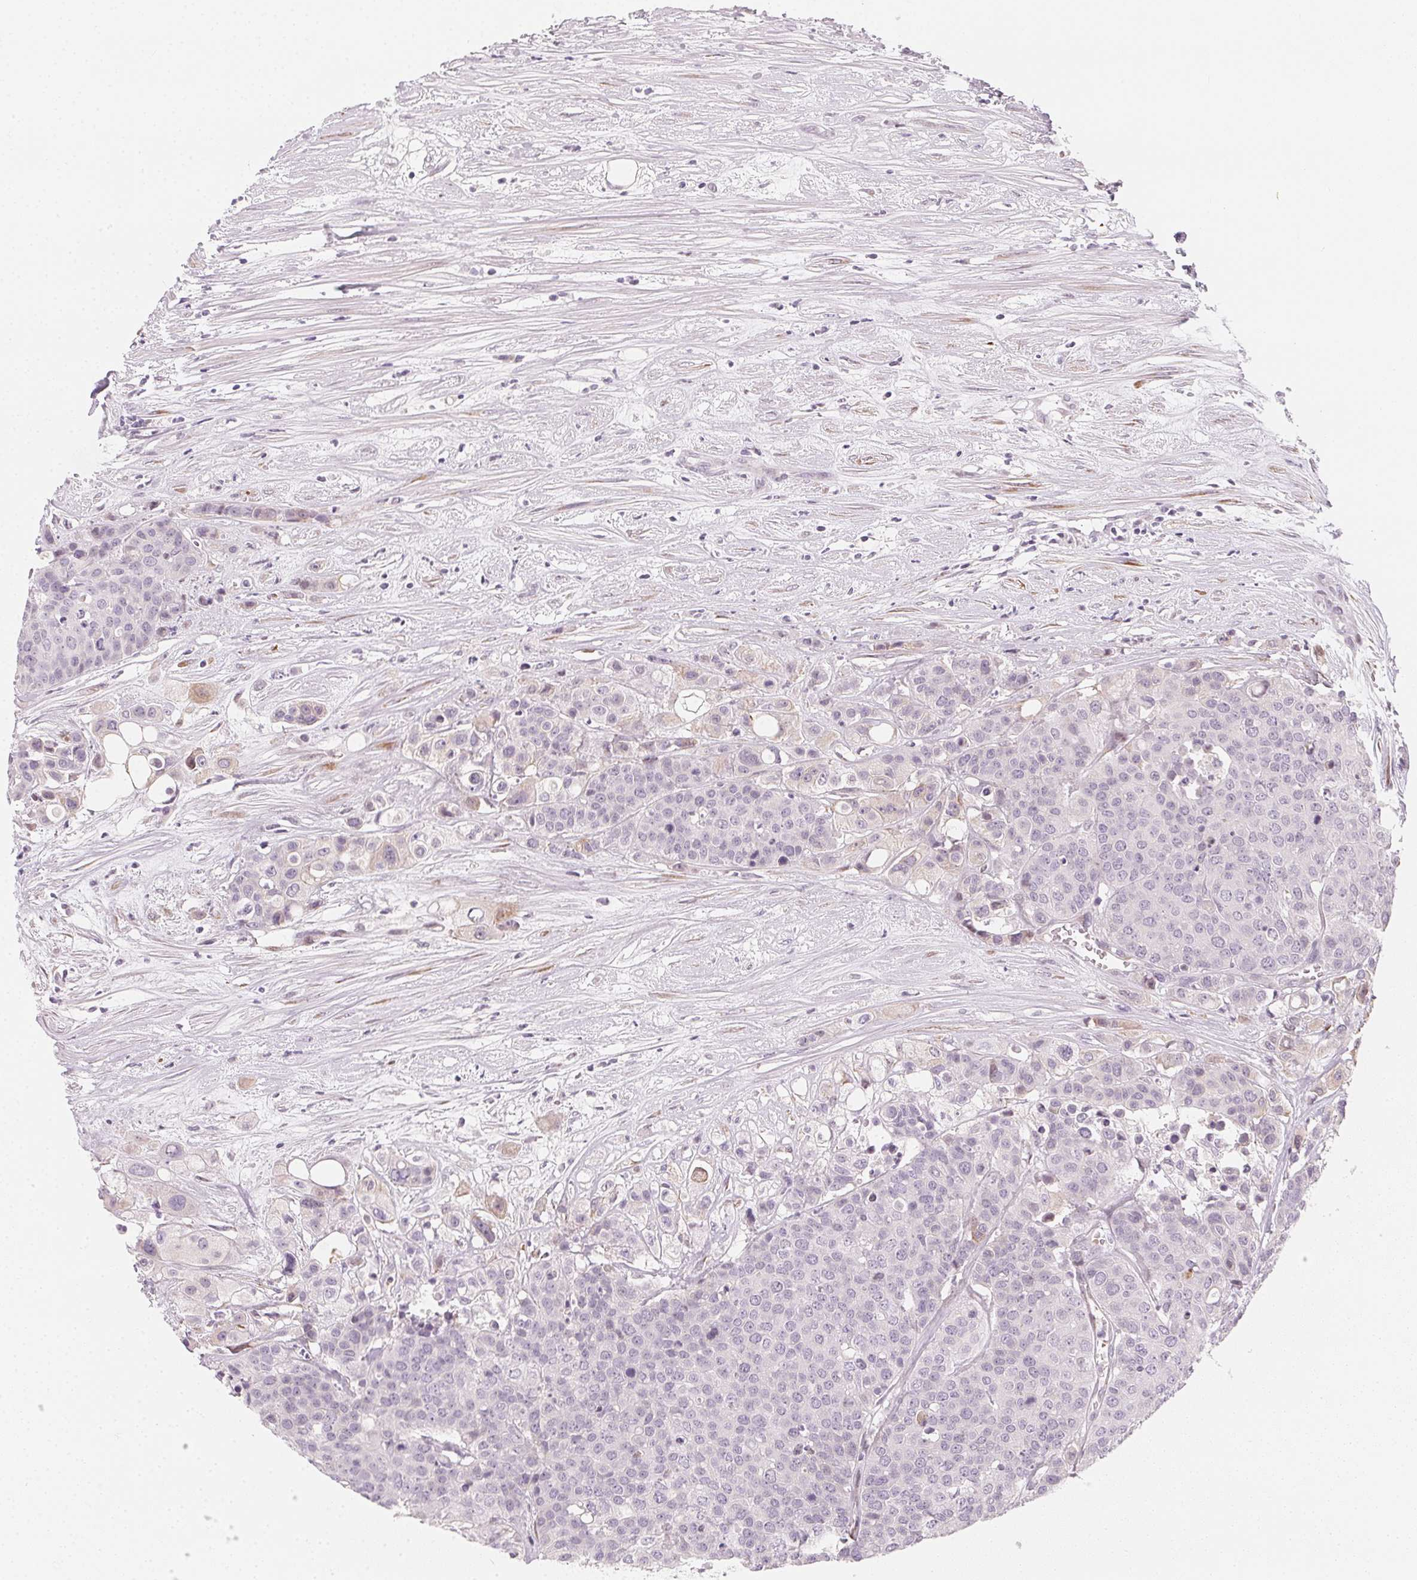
{"staining": {"intensity": "negative", "quantity": "none", "location": "none"}, "tissue": "carcinoid", "cell_type": "Tumor cells", "image_type": "cancer", "snomed": [{"axis": "morphology", "description": "Carcinoid, malignant, NOS"}, {"axis": "topography", "description": "Colon"}], "caption": "Protein analysis of carcinoid (malignant) demonstrates no significant positivity in tumor cells. Nuclei are stained in blue.", "gene": "CCDC96", "patient": {"sex": "male", "age": 81}}